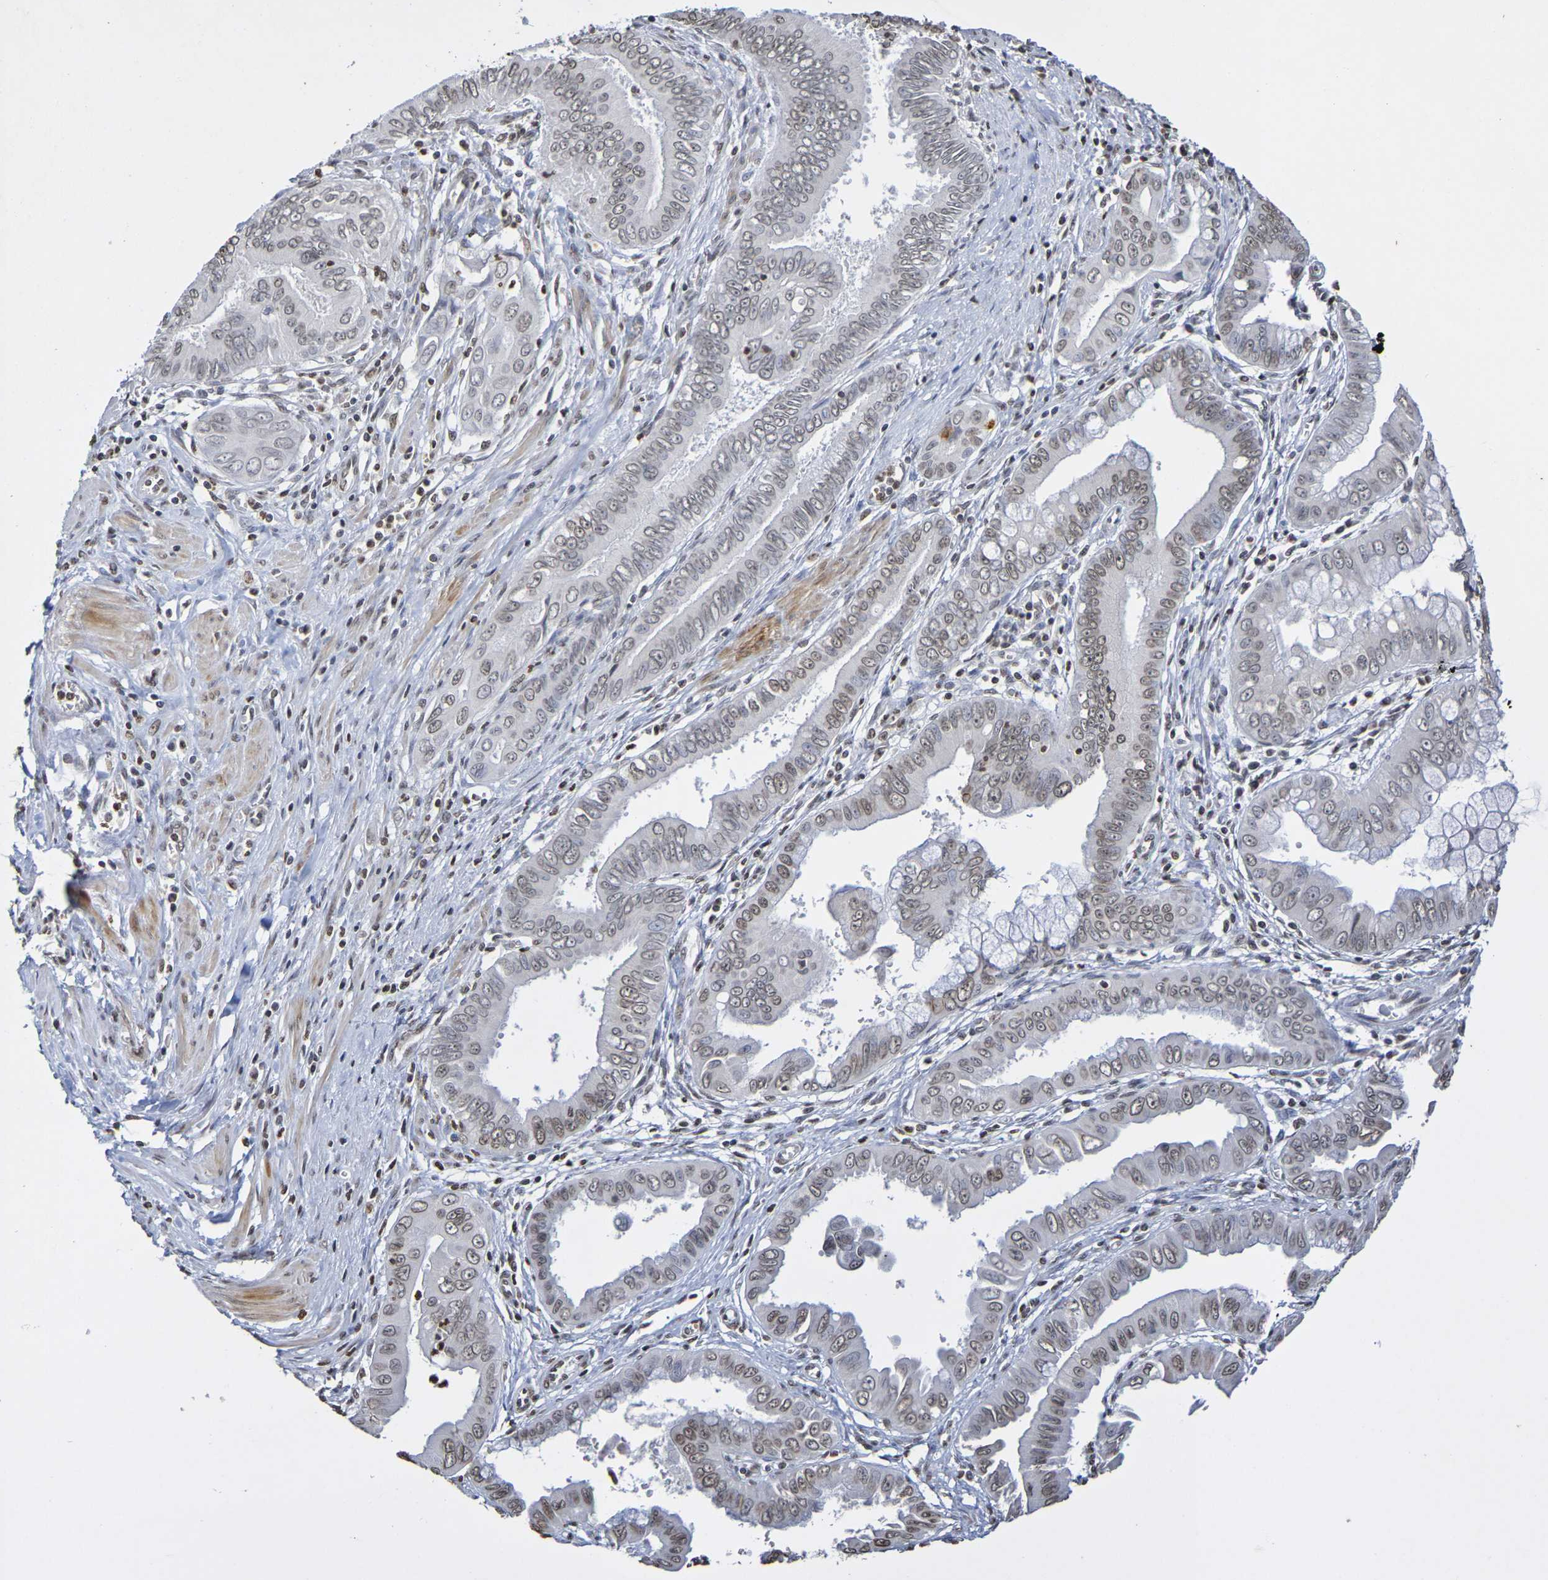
{"staining": {"intensity": "weak", "quantity": ">75%", "location": "nuclear"}, "tissue": "pancreatic cancer", "cell_type": "Tumor cells", "image_type": "cancer", "snomed": [{"axis": "morphology", "description": "Normal tissue, NOS"}, {"axis": "topography", "description": "Lymph node"}], "caption": "Human pancreatic cancer stained for a protein (brown) shows weak nuclear positive expression in about >75% of tumor cells.", "gene": "ATF4", "patient": {"sex": "male", "age": 50}}